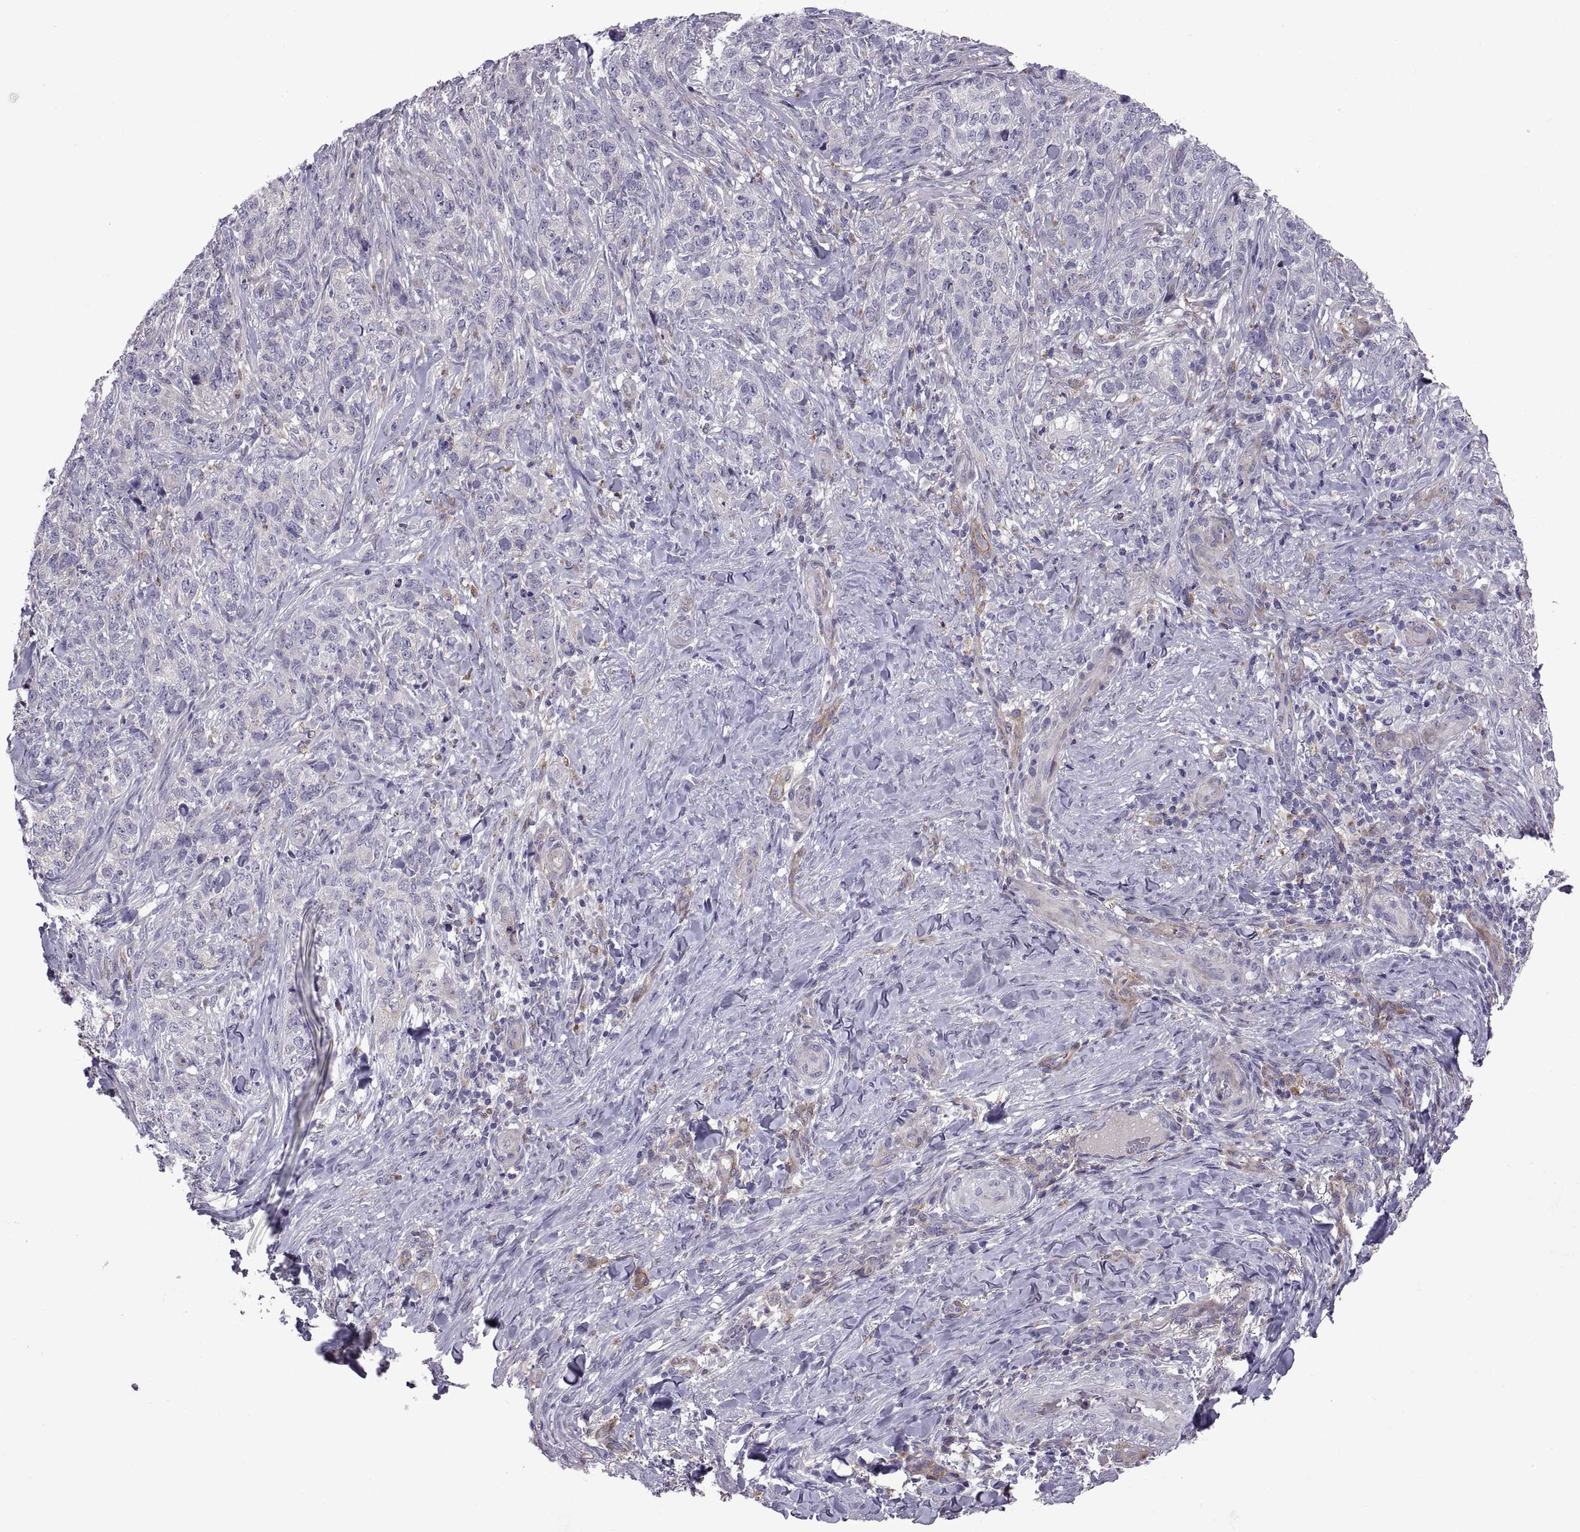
{"staining": {"intensity": "negative", "quantity": "none", "location": "none"}, "tissue": "skin cancer", "cell_type": "Tumor cells", "image_type": "cancer", "snomed": [{"axis": "morphology", "description": "Basal cell carcinoma"}, {"axis": "topography", "description": "Skin"}], "caption": "High magnification brightfield microscopy of skin cancer stained with DAB (3,3'-diaminobenzidine) (brown) and counterstained with hematoxylin (blue): tumor cells show no significant positivity.", "gene": "ARSL", "patient": {"sex": "female", "age": 69}}